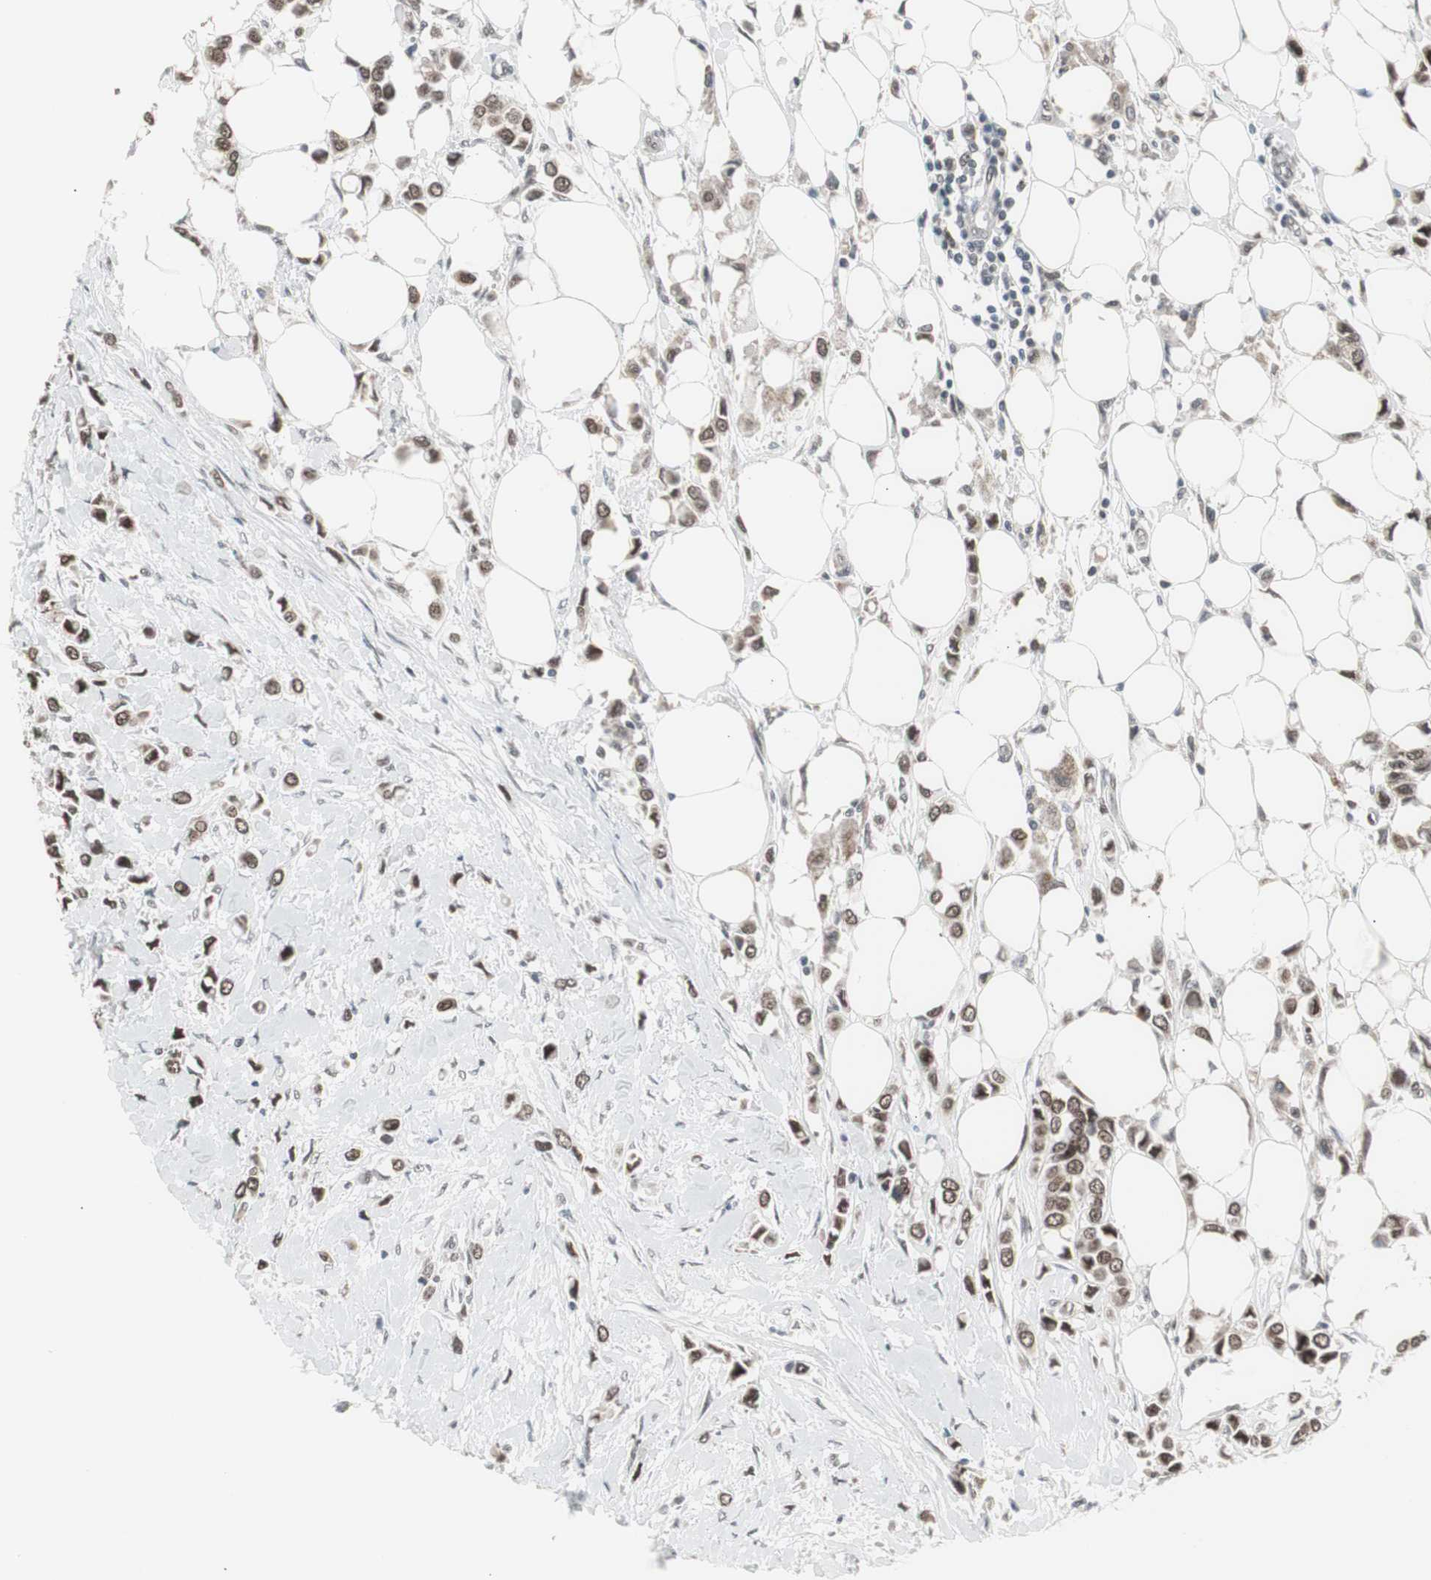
{"staining": {"intensity": "strong", "quantity": ">75%", "location": "nuclear"}, "tissue": "breast cancer", "cell_type": "Tumor cells", "image_type": "cancer", "snomed": [{"axis": "morphology", "description": "Lobular carcinoma"}, {"axis": "topography", "description": "Breast"}], "caption": "Immunohistochemistry image of lobular carcinoma (breast) stained for a protein (brown), which reveals high levels of strong nuclear staining in about >75% of tumor cells.", "gene": "RXRA", "patient": {"sex": "female", "age": 51}}